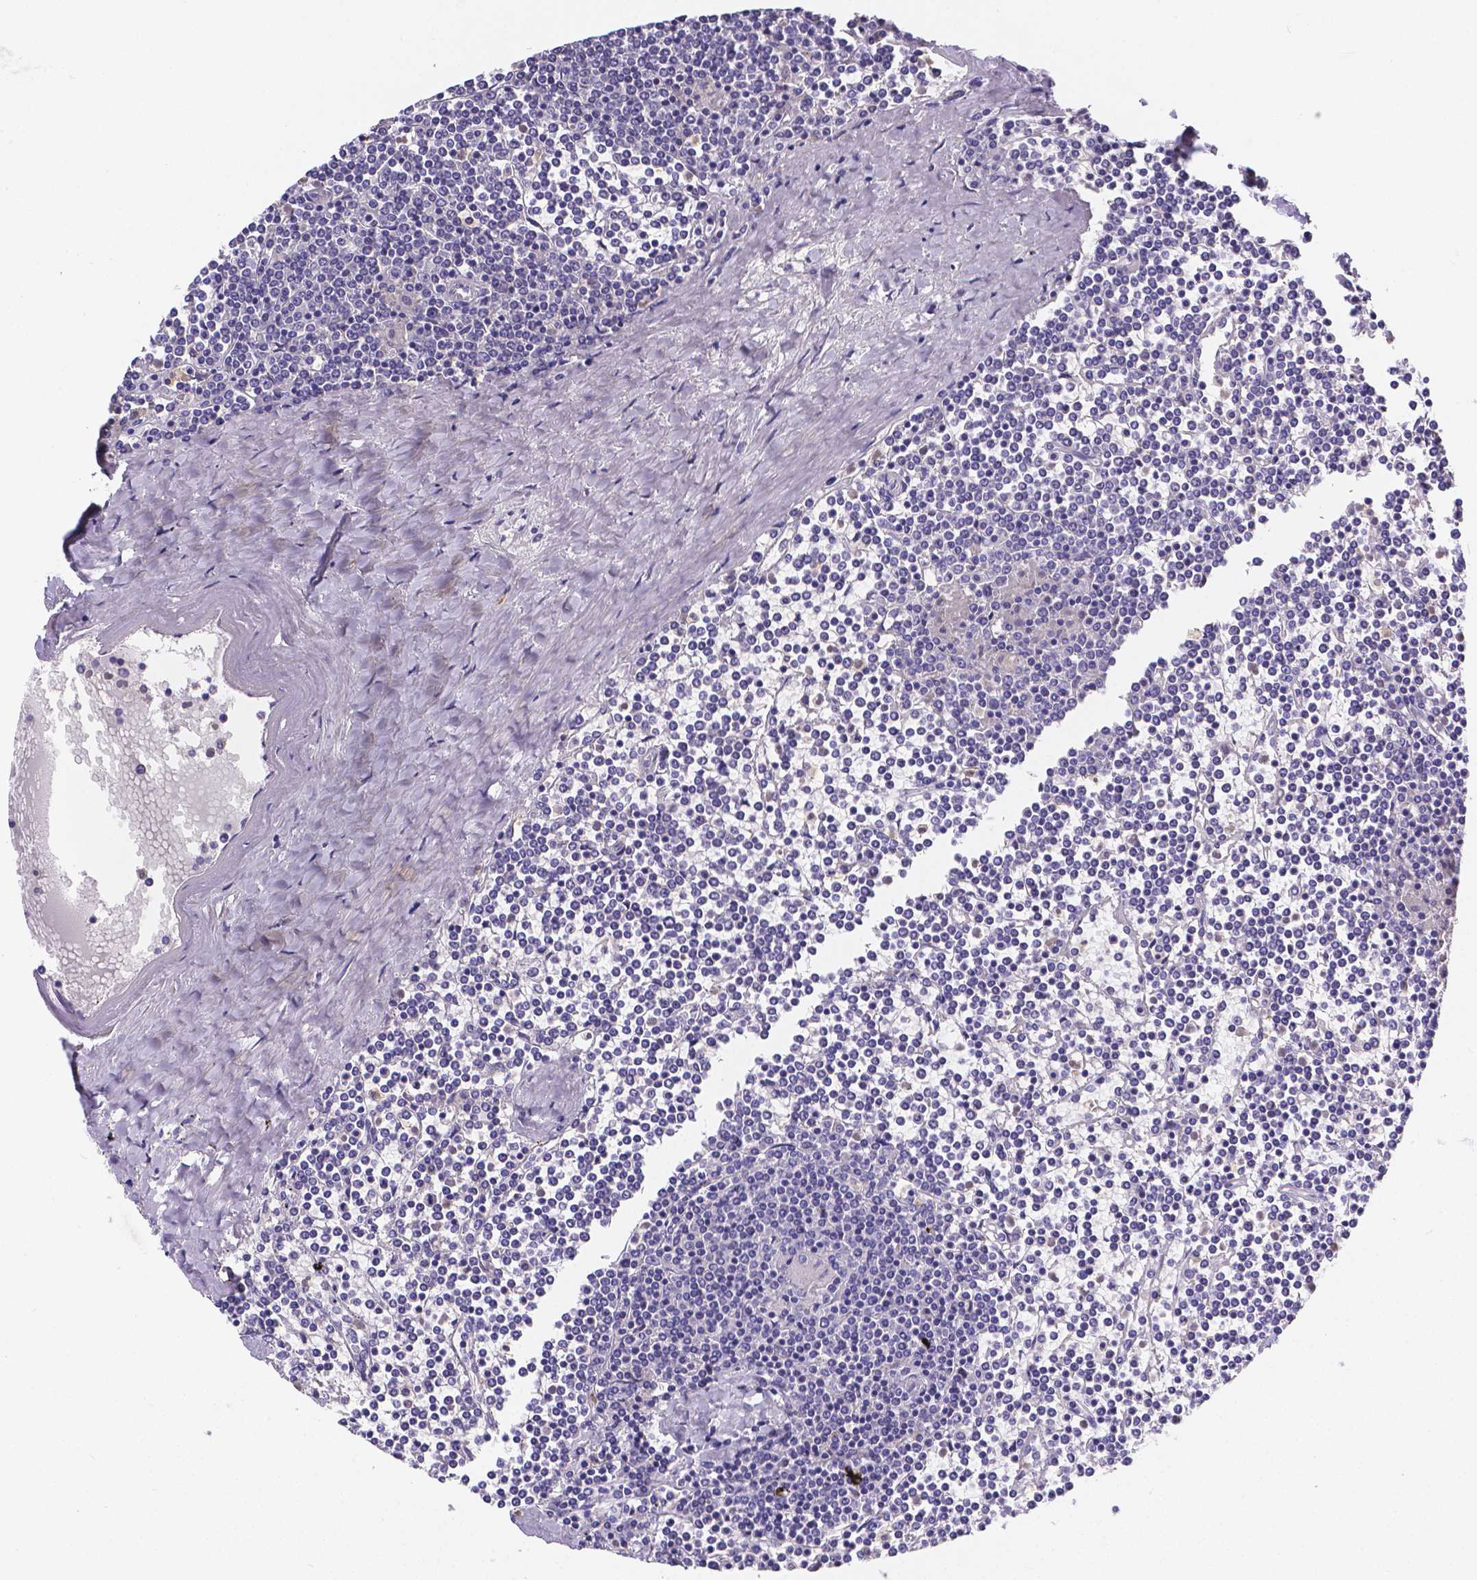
{"staining": {"intensity": "negative", "quantity": "none", "location": "none"}, "tissue": "lymphoma", "cell_type": "Tumor cells", "image_type": "cancer", "snomed": [{"axis": "morphology", "description": "Malignant lymphoma, non-Hodgkin's type, Low grade"}, {"axis": "topography", "description": "Spleen"}], "caption": "This is an immunohistochemistry (IHC) photomicrograph of malignant lymphoma, non-Hodgkin's type (low-grade). There is no positivity in tumor cells.", "gene": "ATP6V1D", "patient": {"sex": "female", "age": 19}}